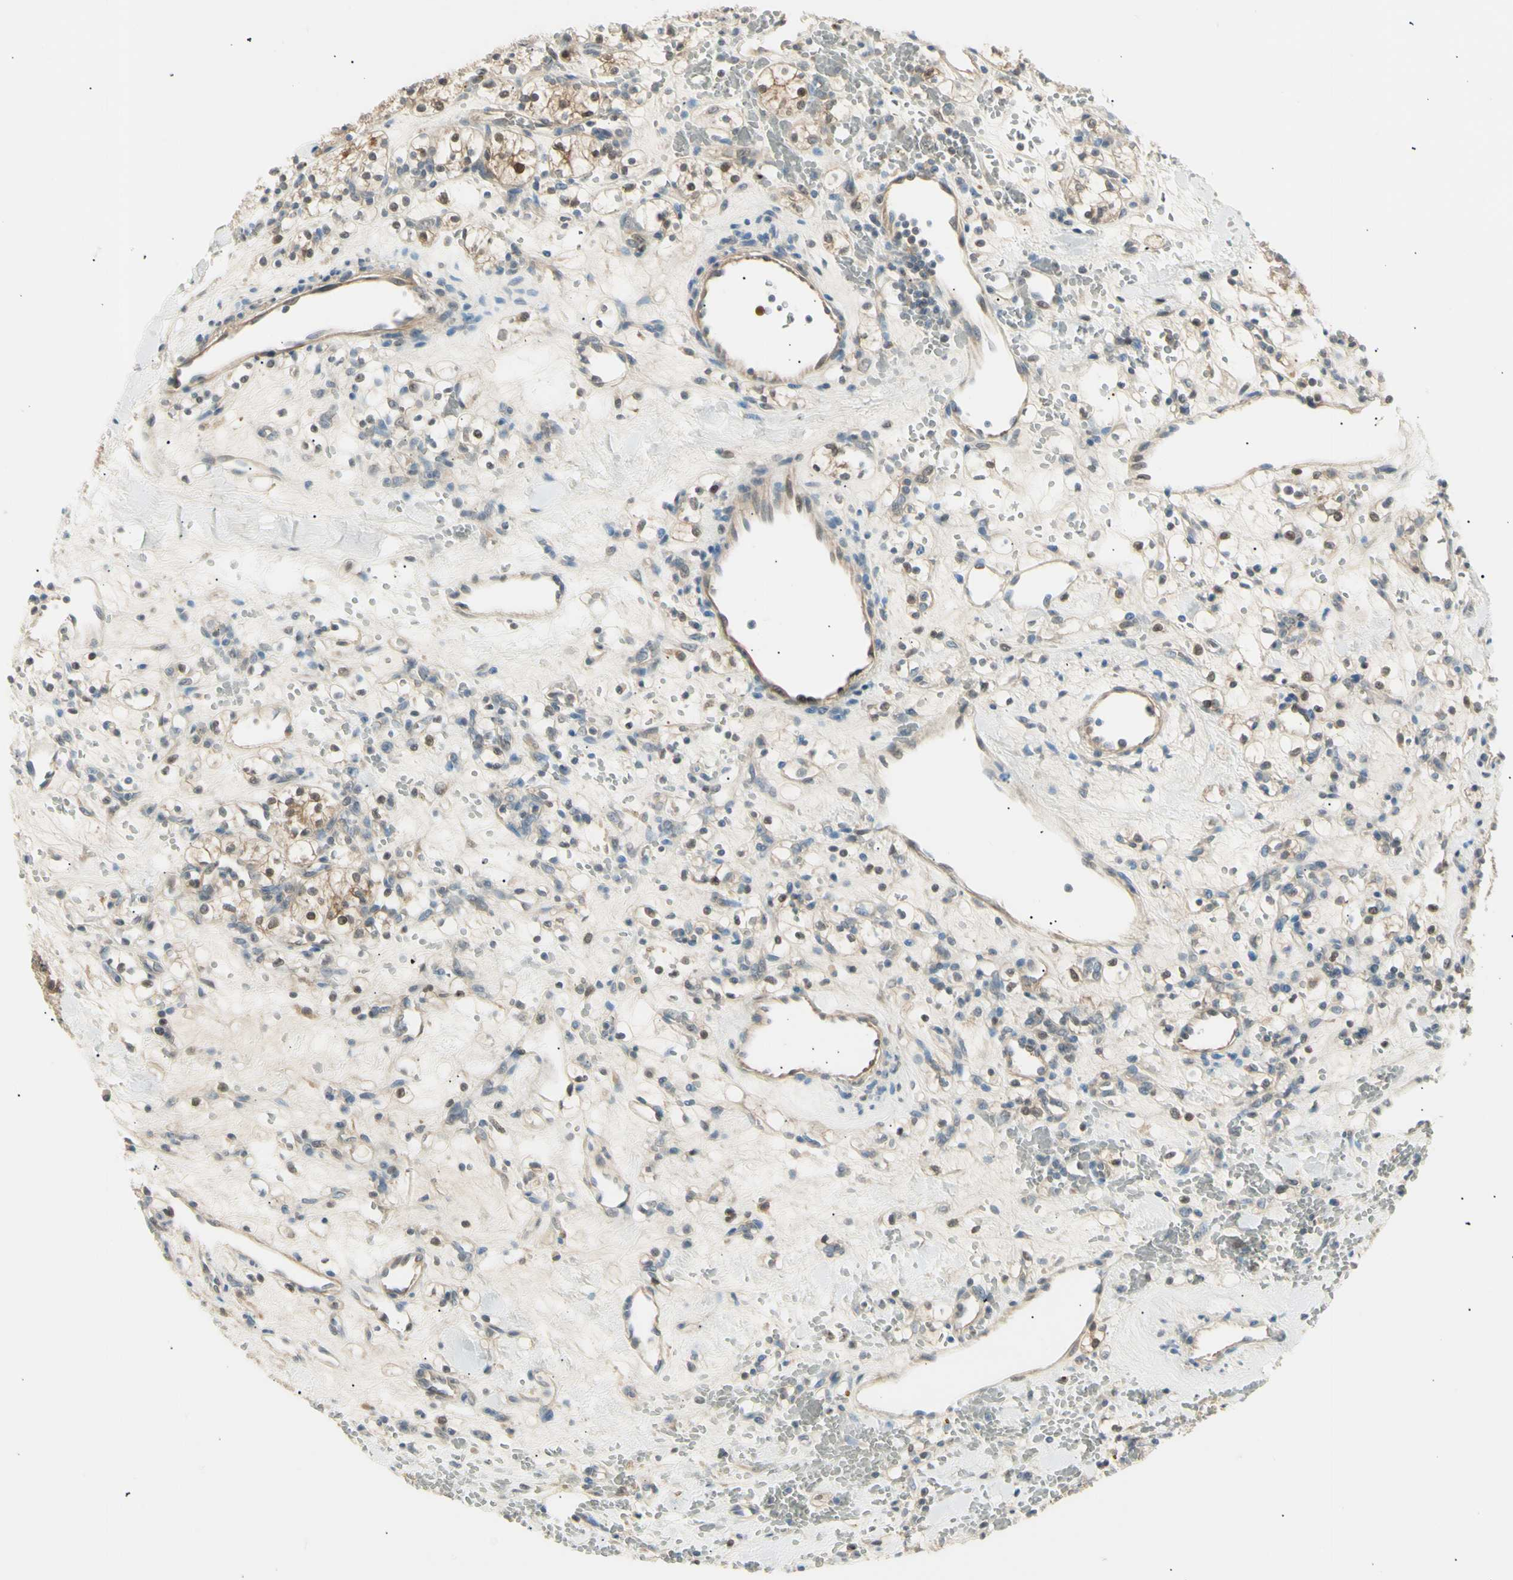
{"staining": {"intensity": "moderate", "quantity": ">75%", "location": "cytoplasmic/membranous,nuclear"}, "tissue": "renal cancer", "cell_type": "Tumor cells", "image_type": "cancer", "snomed": [{"axis": "morphology", "description": "Adenocarcinoma, NOS"}, {"axis": "topography", "description": "Kidney"}], "caption": "The photomicrograph shows immunohistochemical staining of renal cancer. There is moderate cytoplasmic/membranous and nuclear positivity is identified in approximately >75% of tumor cells.", "gene": "LHPP", "patient": {"sex": "female", "age": 60}}